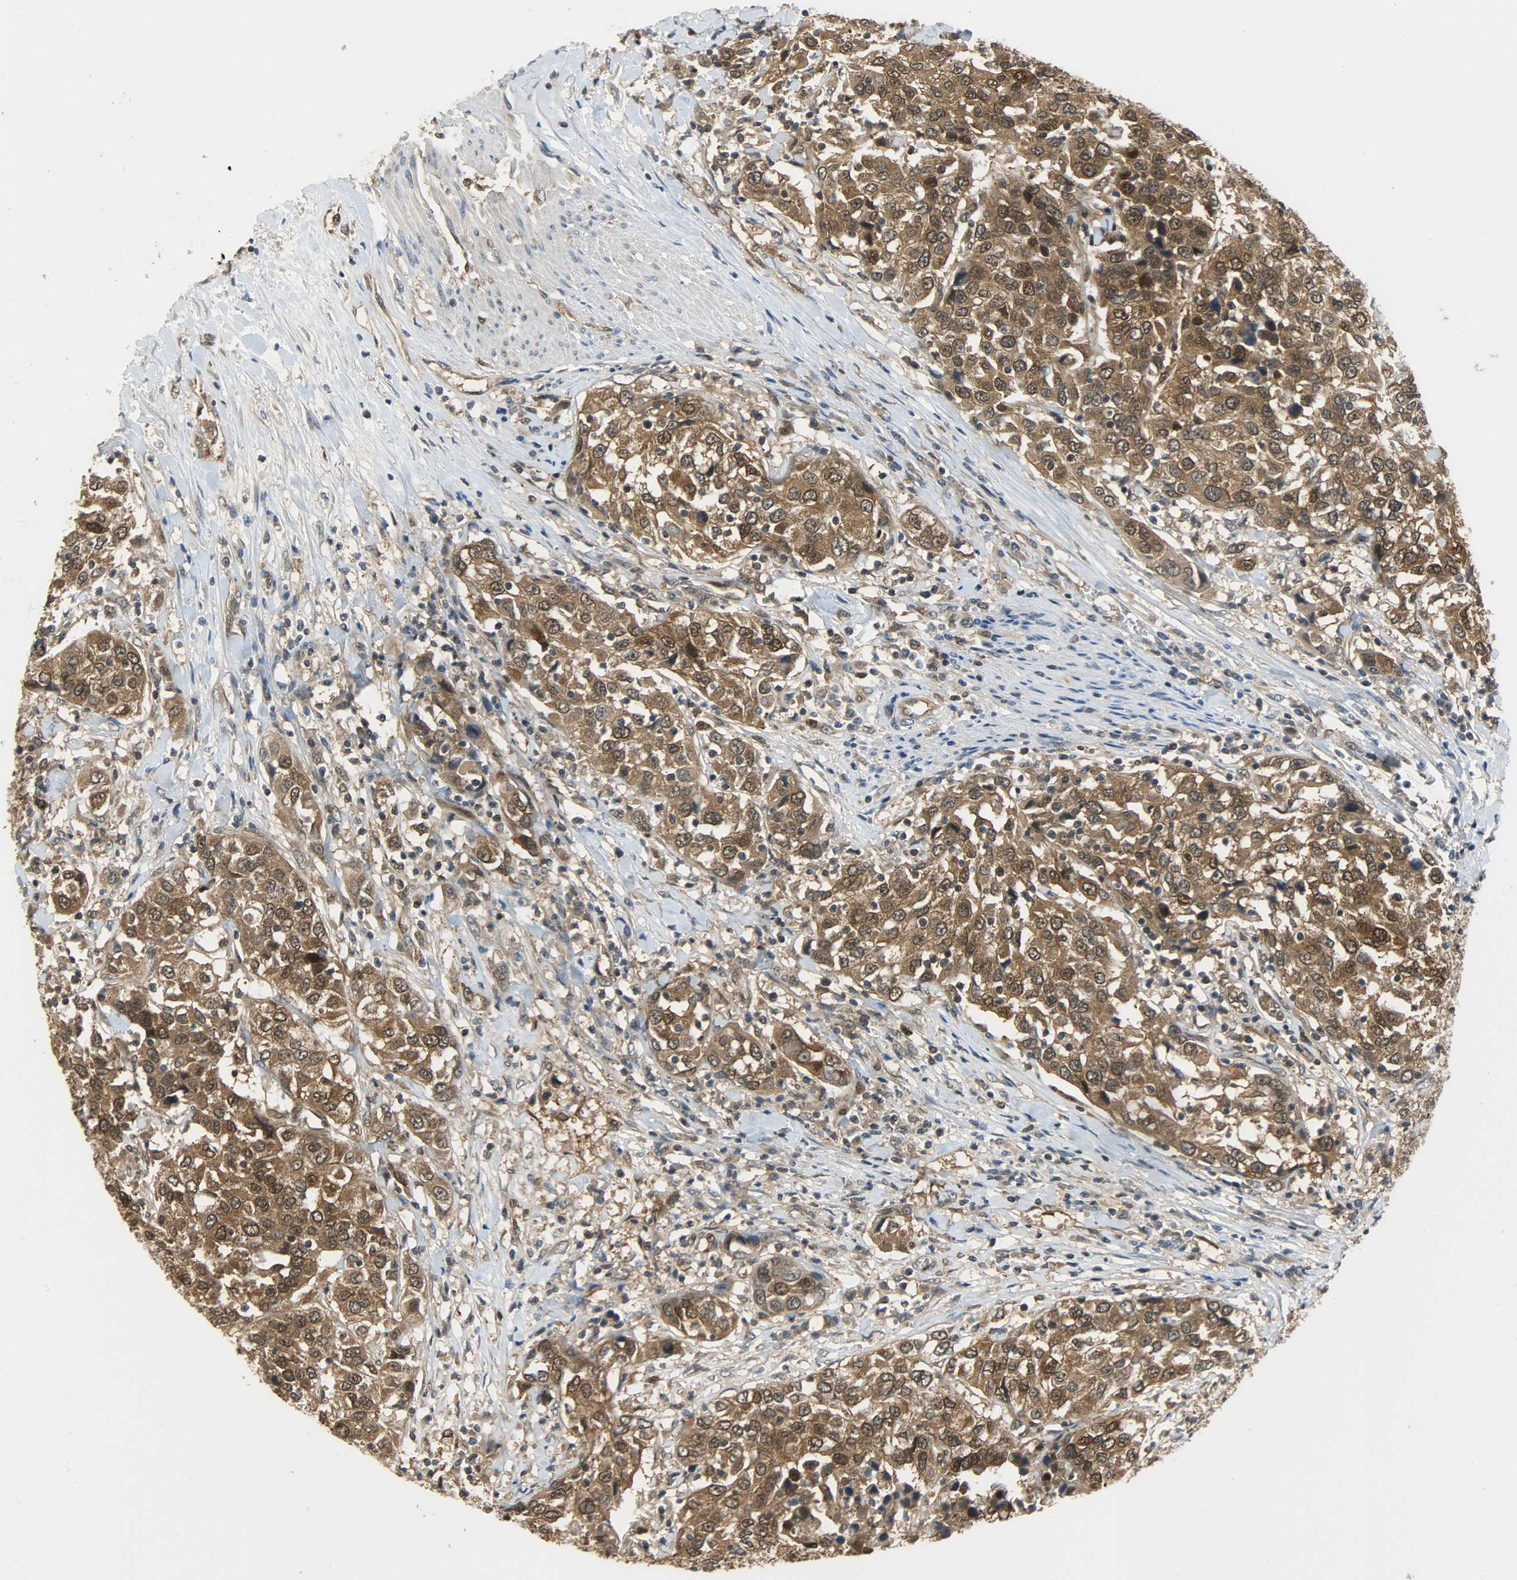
{"staining": {"intensity": "strong", "quantity": ">75%", "location": "cytoplasmic/membranous,nuclear"}, "tissue": "urothelial cancer", "cell_type": "Tumor cells", "image_type": "cancer", "snomed": [{"axis": "morphology", "description": "Urothelial carcinoma, High grade"}, {"axis": "topography", "description": "Urinary bladder"}], "caption": "A brown stain labels strong cytoplasmic/membranous and nuclear staining of a protein in urothelial cancer tumor cells.", "gene": "EIF4EBP1", "patient": {"sex": "female", "age": 80}}